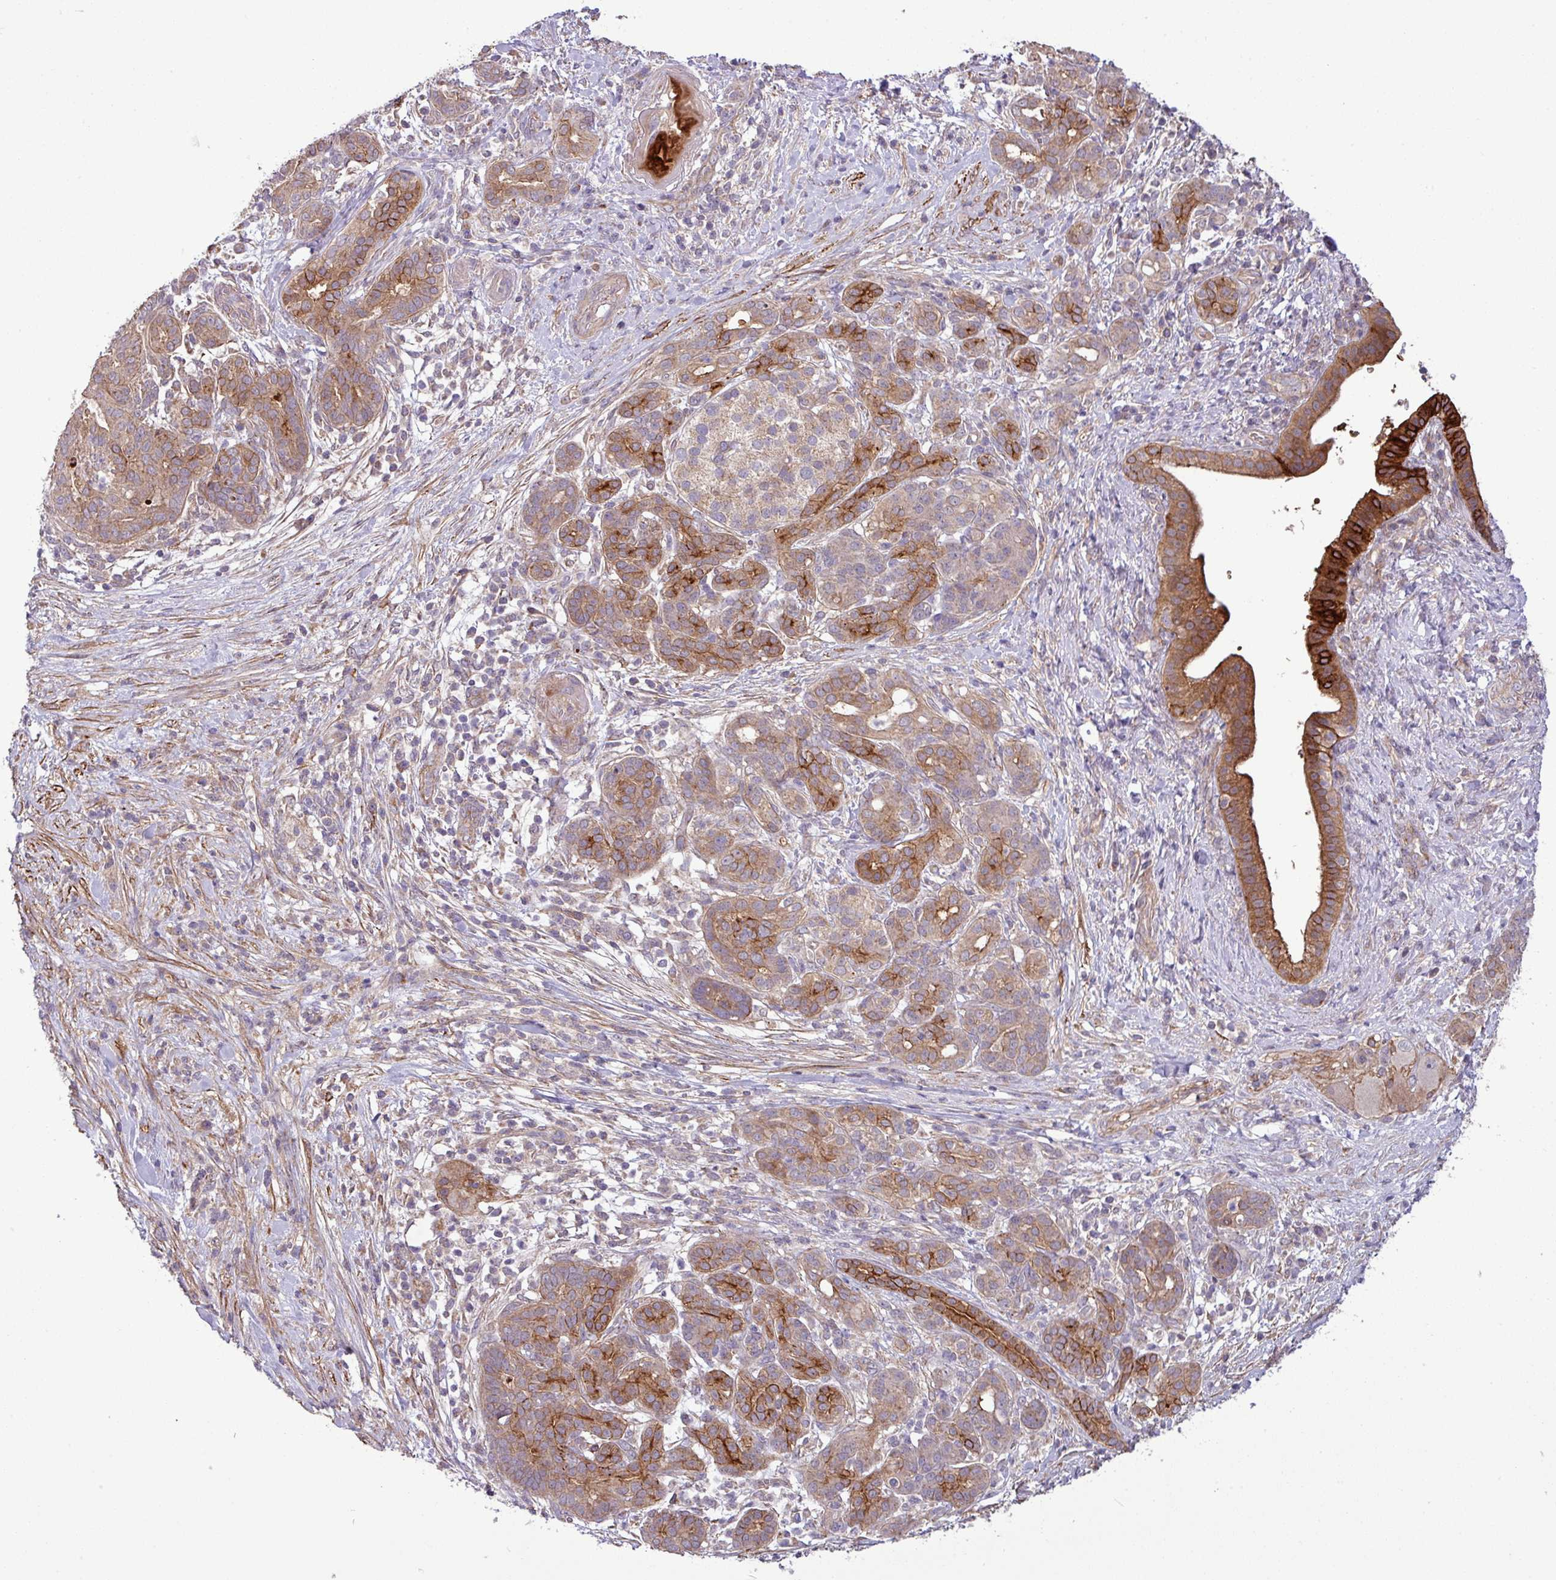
{"staining": {"intensity": "moderate", "quantity": ">75%", "location": "cytoplasmic/membranous"}, "tissue": "pancreatic cancer", "cell_type": "Tumor cells", "image_type": "cancer", "snomed": [{"axis": "morphology", "description": "Adenocarcinoma, NOS"}, {"axis": "topography", "description": "Pancreas"}], "caption": "Tumor cells display moderate cytoplasmic/membranous positivity in about >75% of cells in adenocarcinoma (pancreatic). (Brightfield microscopy of DAB IHC at high magnification).", "gene": "XIAP", "patient": {"sex": "male", "age": 44}}